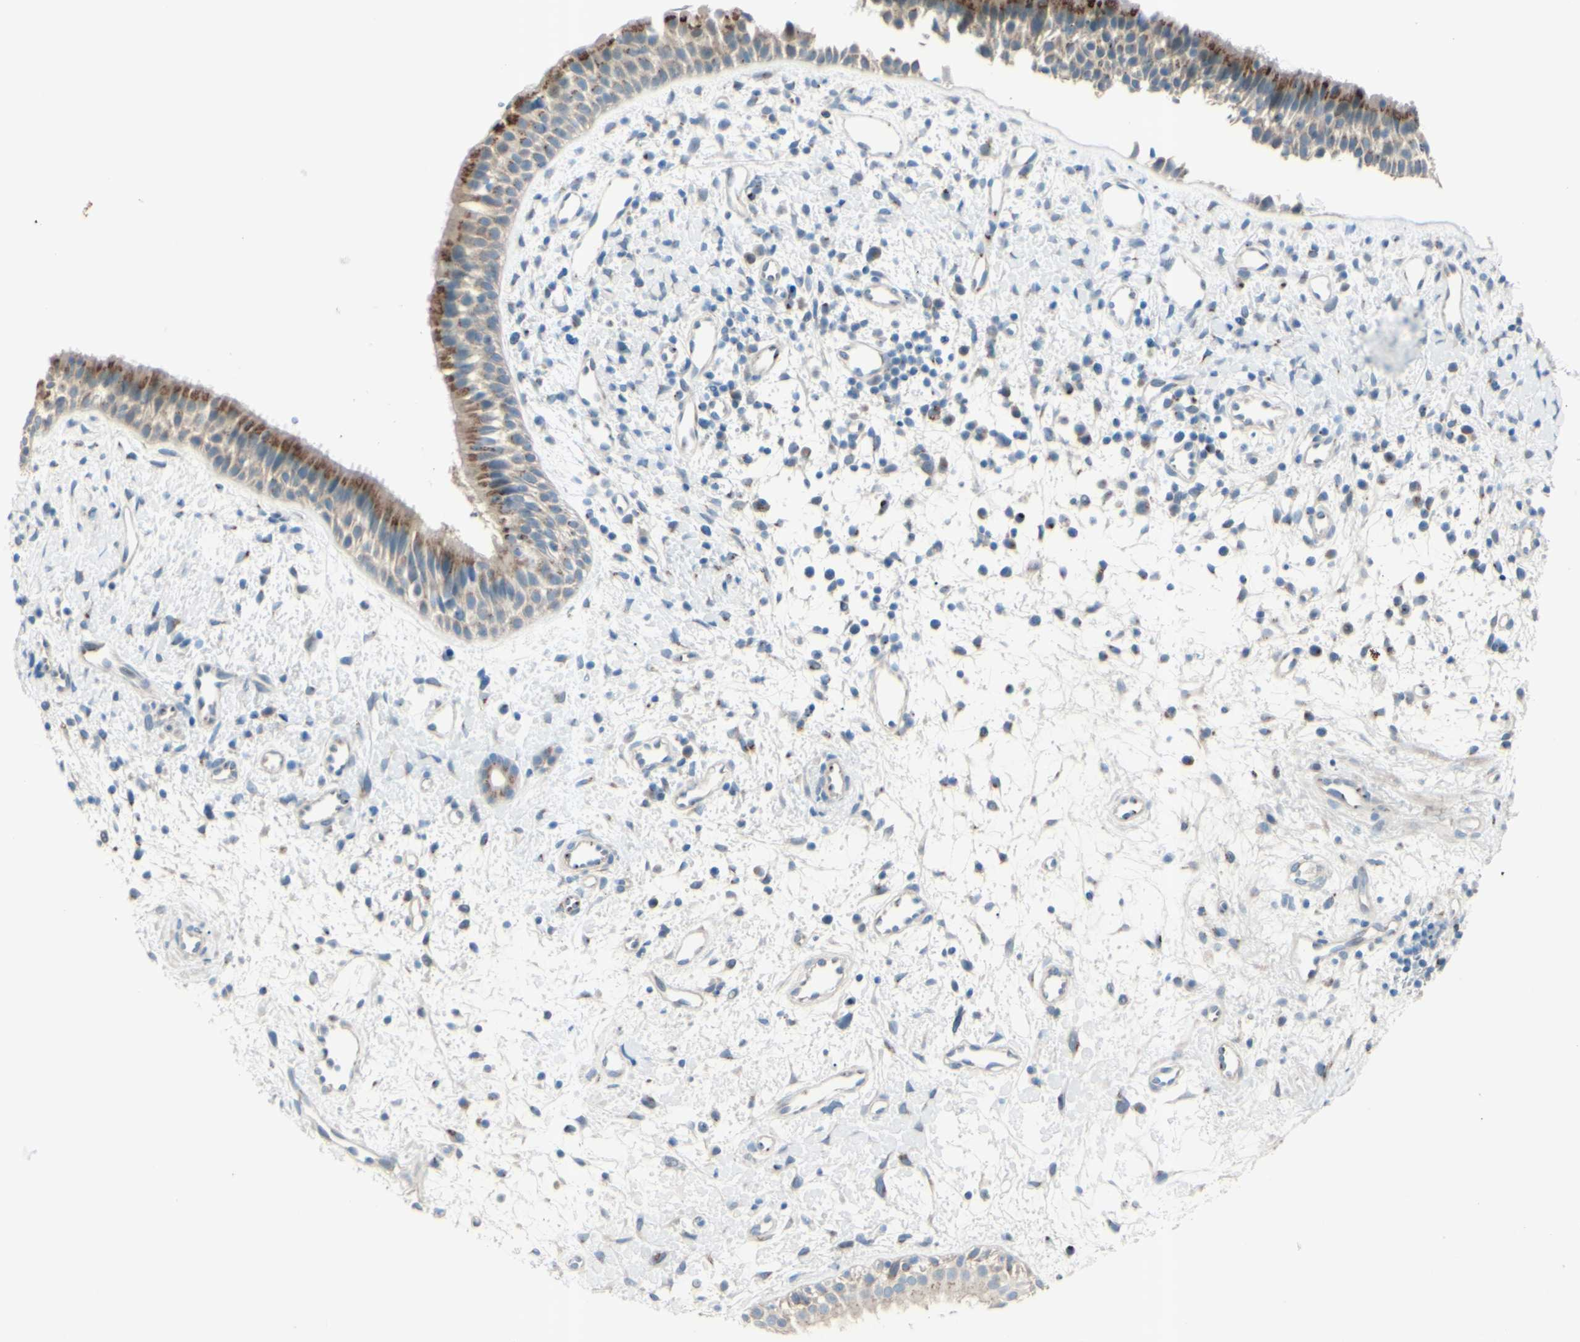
{"staining": {"intensity": "moderate", "quantity": "25%-75%", "location": "cytoplasmic/membranous"}, "tissue": "nasopharynx", "cell_type": "Respiratory epithelial cells", "image_type": "normal", "snomed": [{"axis": "morphology", "description": "Normal tissue, NOS"}, {"axis": "topography", "description": "Nasopharynx"}], "caption": "This photomicrograph displays immunohistochemistry staining of unremarkable human nasopharynx, with medium moderate cytoplasmic/membranous positivity in about 25%-75% of respiratory epithelial cells.", "gene": "B4GALT1", "patient": {"sex": "male", "age": 22}}